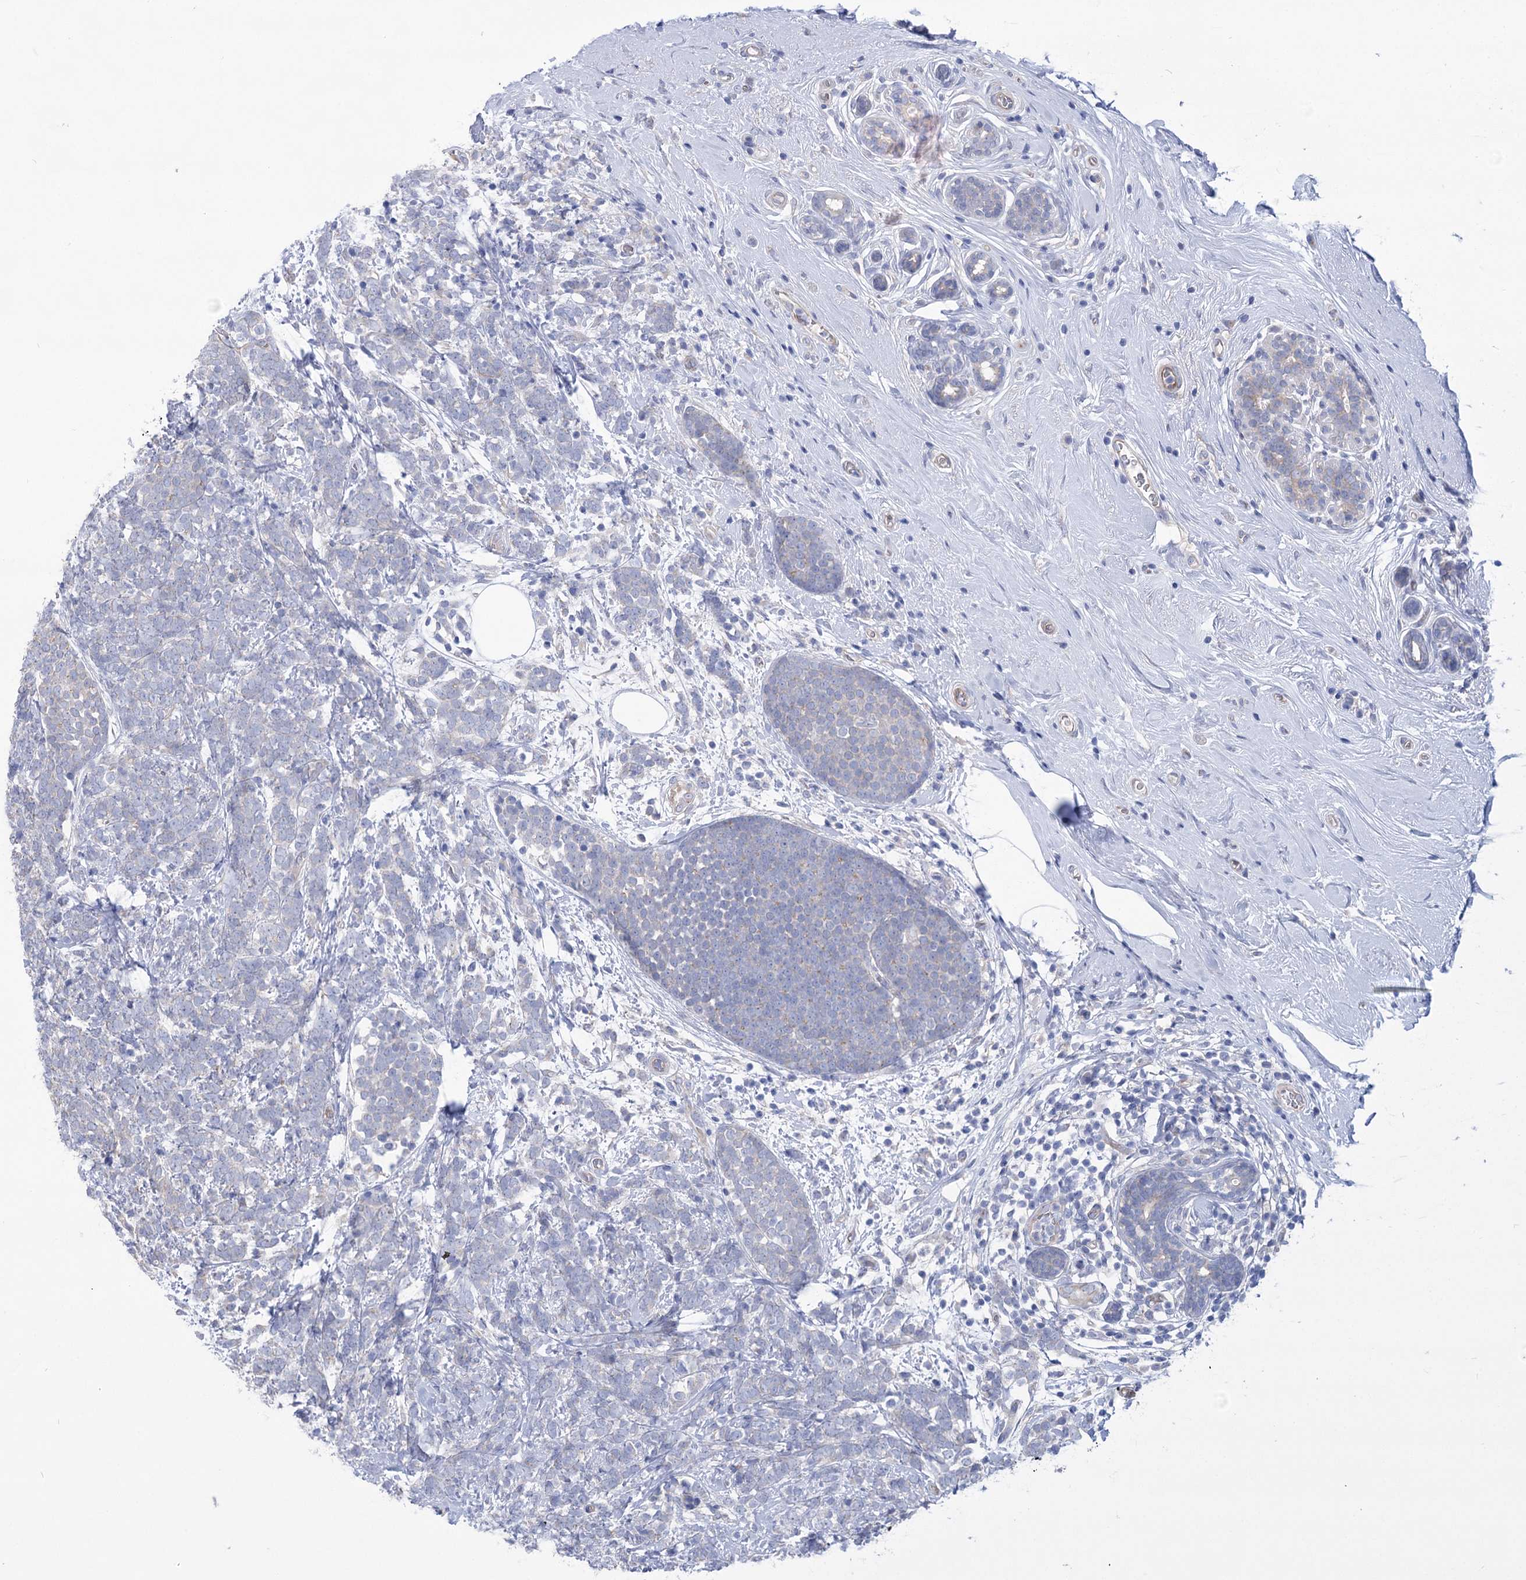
{"staining": {"intensity": "negative", "quantity": "none", "location": "none"}, "tissue": "breast cancer", "cell_type": "Tumor cells", "image_type": "cancer", "snomed": [{"axis": "morphology", "description": "Lobular carcinoma"}, {"axis": "topography", "description": "Breast"}], "caption": "Immunohistochemistry of human lobular carcinoma (breast) displays no staining in tumor cells.", "gene": "LRRC34", "patient": {"sex": "female", "age": 58}}